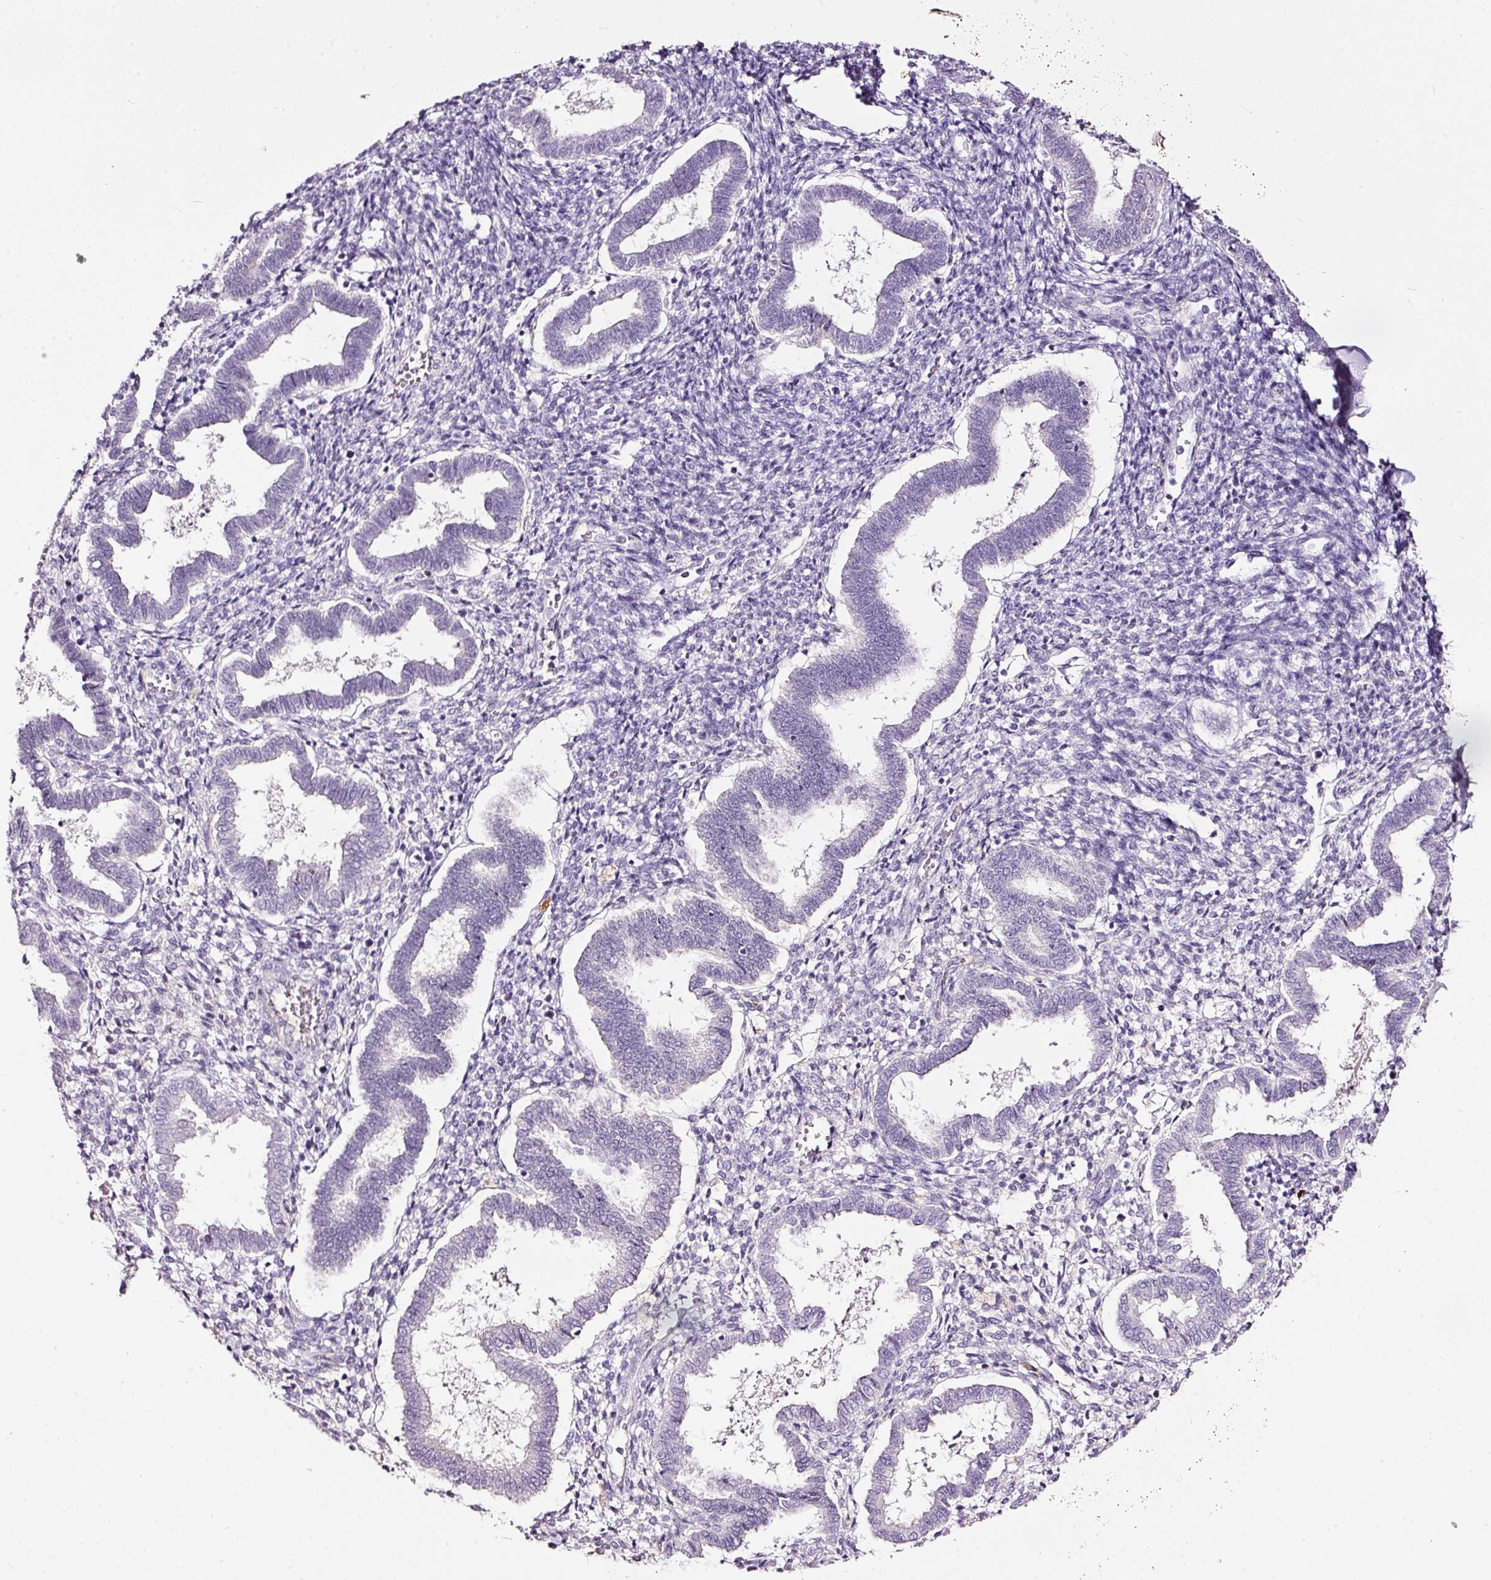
{"staining": {"intensity": "negative", "quantity": "none", "location": "none"}, "tissue": "endometrium", "cell_type": "Cells in endometrial stroma", "image_type": "normal", "snomed": [{"axis": "morphology", "description": "Normal tissue, NOS"}, {"axis": "topography", "description": "Endometrium"}], "caption": "A micrograph of human endometrium is negative for staining in cells in endometrial stroma. (Immunohistochemistry (ihc), brightfield microscopy, high magnification).", "gene": "LAMP3", "patient": {"sex": "female", "age": 24}}